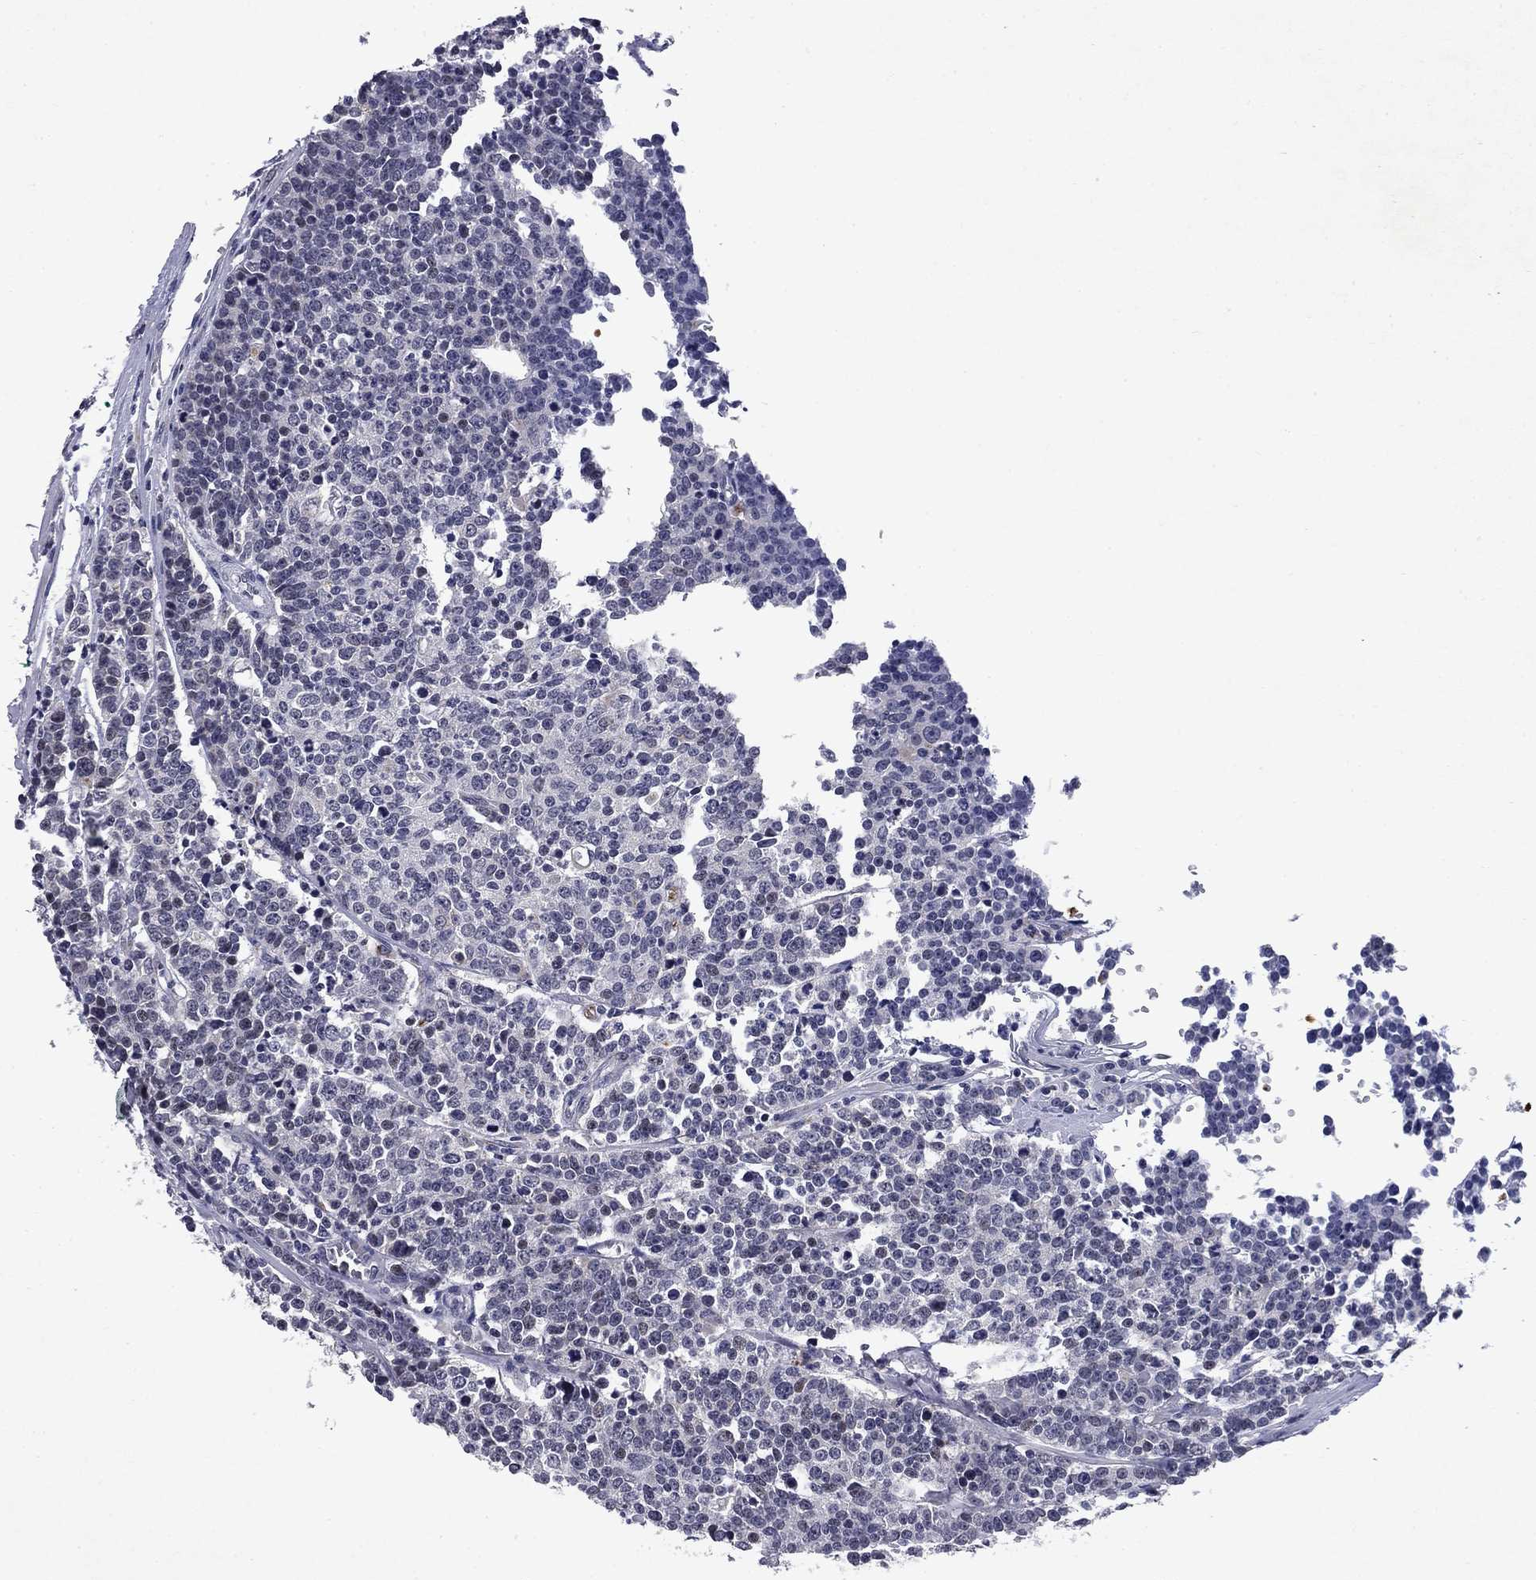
{"staining": {"intensity": "negative", "quantity": "none", "location": "none"}, "tissue": "prostate cancer", "cell_type": "Tumor cells", "image_type": "cancer", "snomed": [{"axis": "morphology", "description": "Adenocarcinoma, NOS"}, {"axis": "topography", "description": "Prostate"}], "caption": "This micrograph is of prostate cancer stained with immunohistochemistry to label a protein in brown with the nuclei are counter-stained blue. There is no staining in tumor cells.", "gene": "ECM1", "patient": {"sex": "male", "age": 67}}